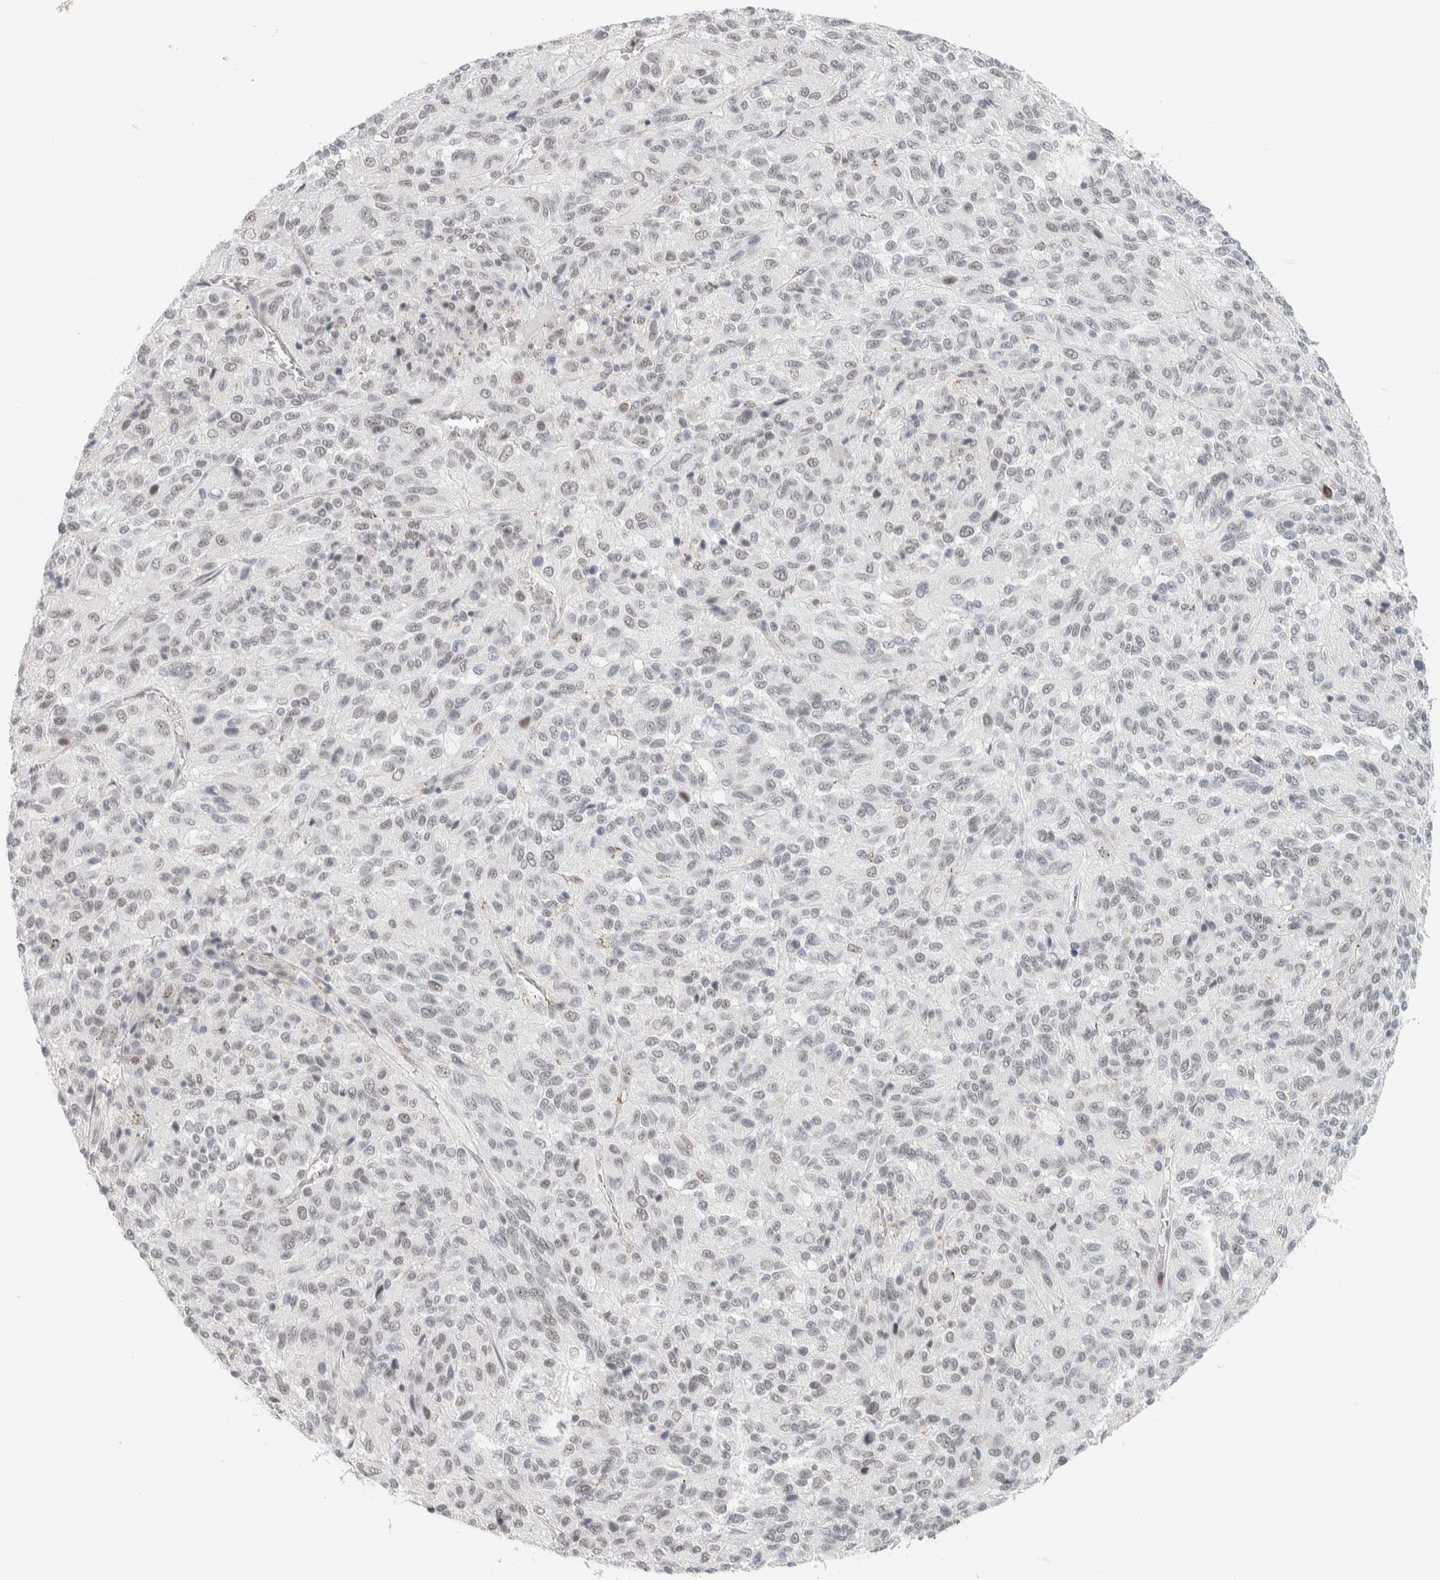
{"staining": {"intensity": "weak", "quantity": ">75%", "location": "nuclear"}, "tissue": "melanoma", "cell_type": "Tumor cells", "image_type": "cancer", "snomed": [{"axis": "morphology", "description": "Malignant melanoma, Metastatic site"}, {"axis": "topography", "description": "Lung"}], "caption": "About >75% of tumor cells in malignant melanoma (metastatic site) show weak nuclear protein expression as visualized by brown immunohistochemical staining.", "gene": "CDH17", "patient": {"sex": "male", "age": 64}}